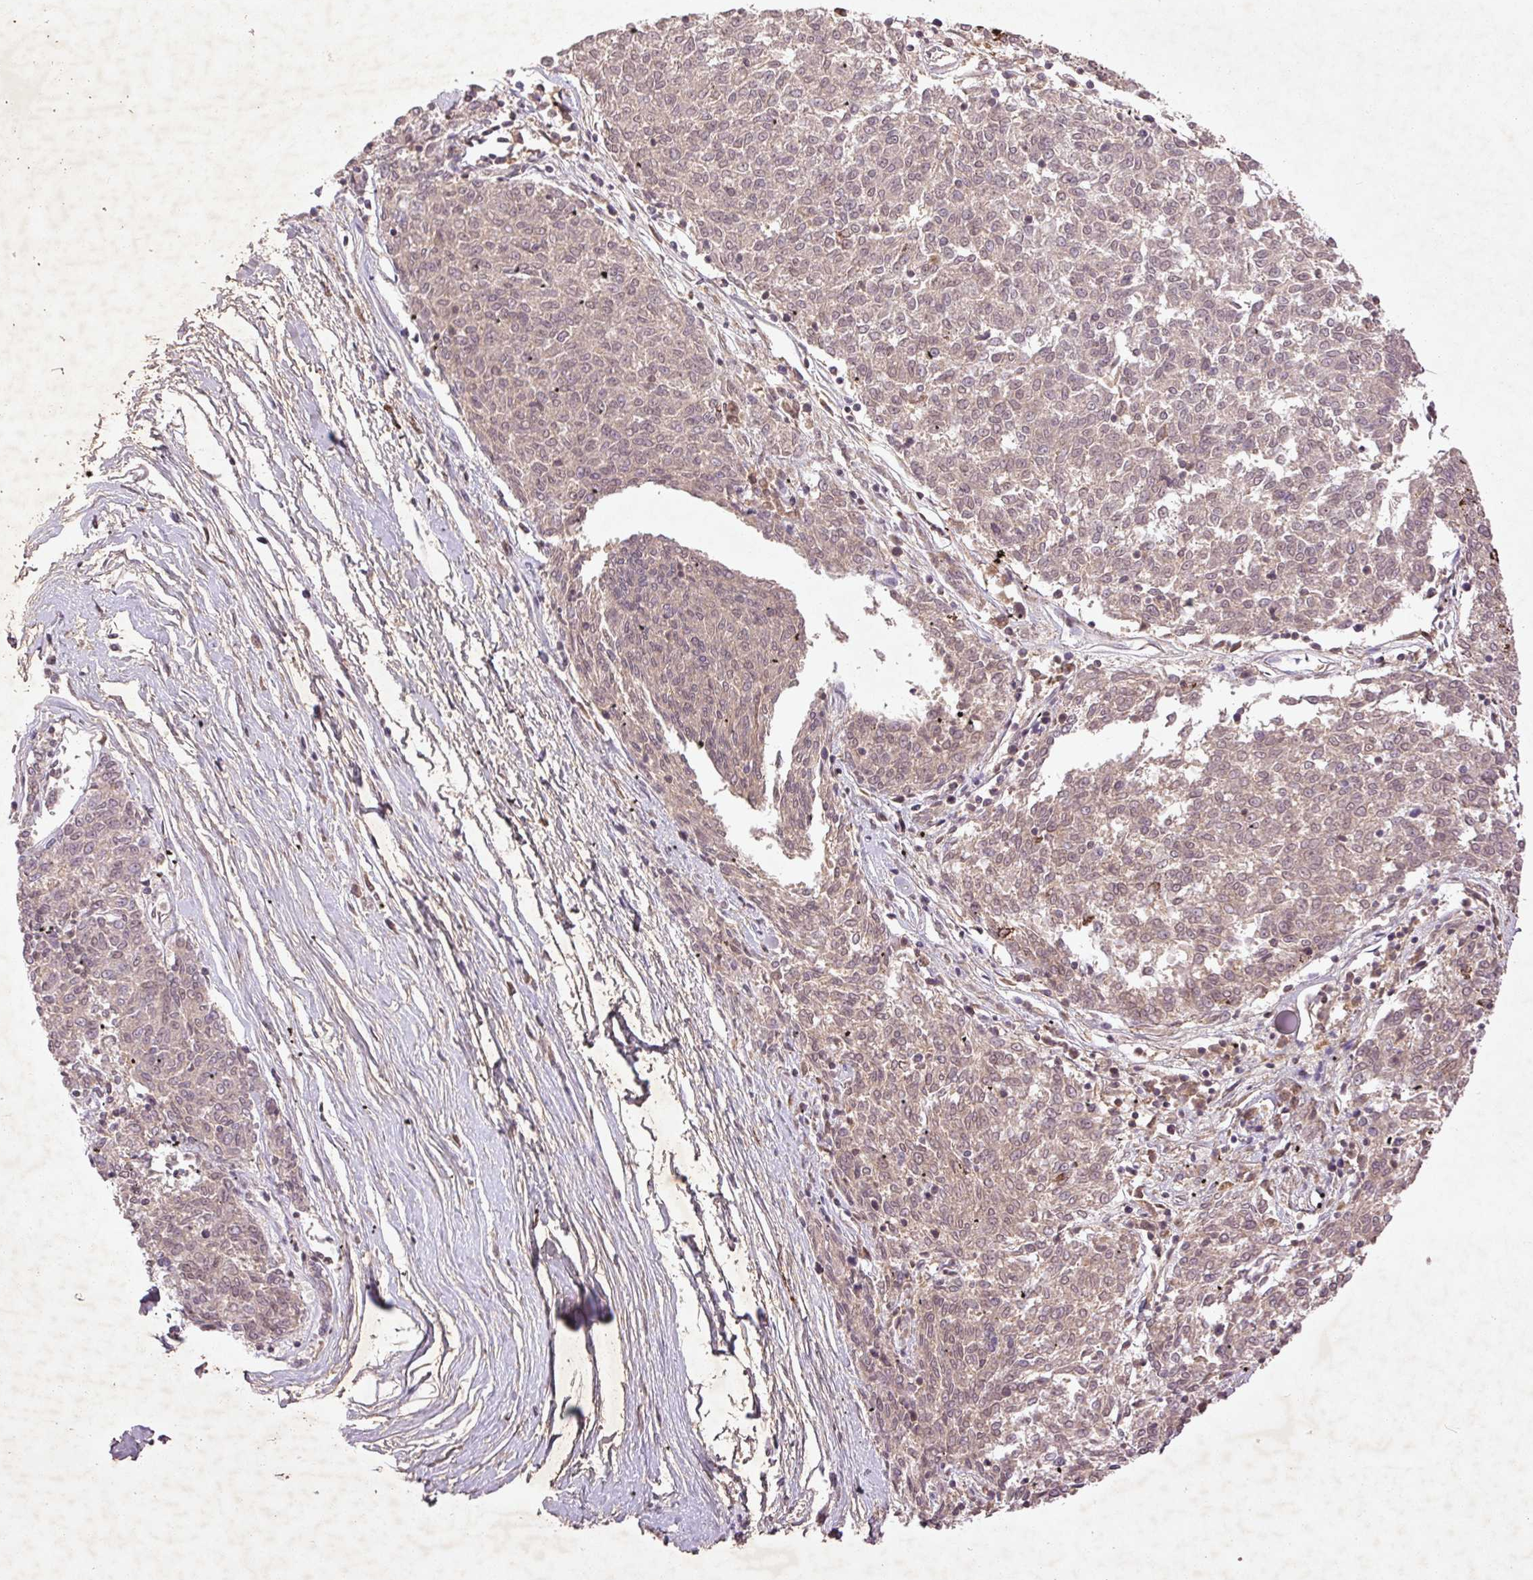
{"staining": {"intensity": "weak", "quantity": "25%-75%", "location": "cytoplasmic/membranous,nuclear"}, "tissue": "melanoma", "cell_type": "Tumor cells", "image_type": "cancer", "snomed": [{"axis": "morphology", "description": "Malignant melanoma, NOS"}, {"axis": "topography", "description": "Skin"}], "caption": "A brown stain shows weak cytoplasmic/membranous and nuclear expression of a protein in melanoma tumor cells.", "gene": "FAM168B", "patient": {"sex": "female", "age": 72}}